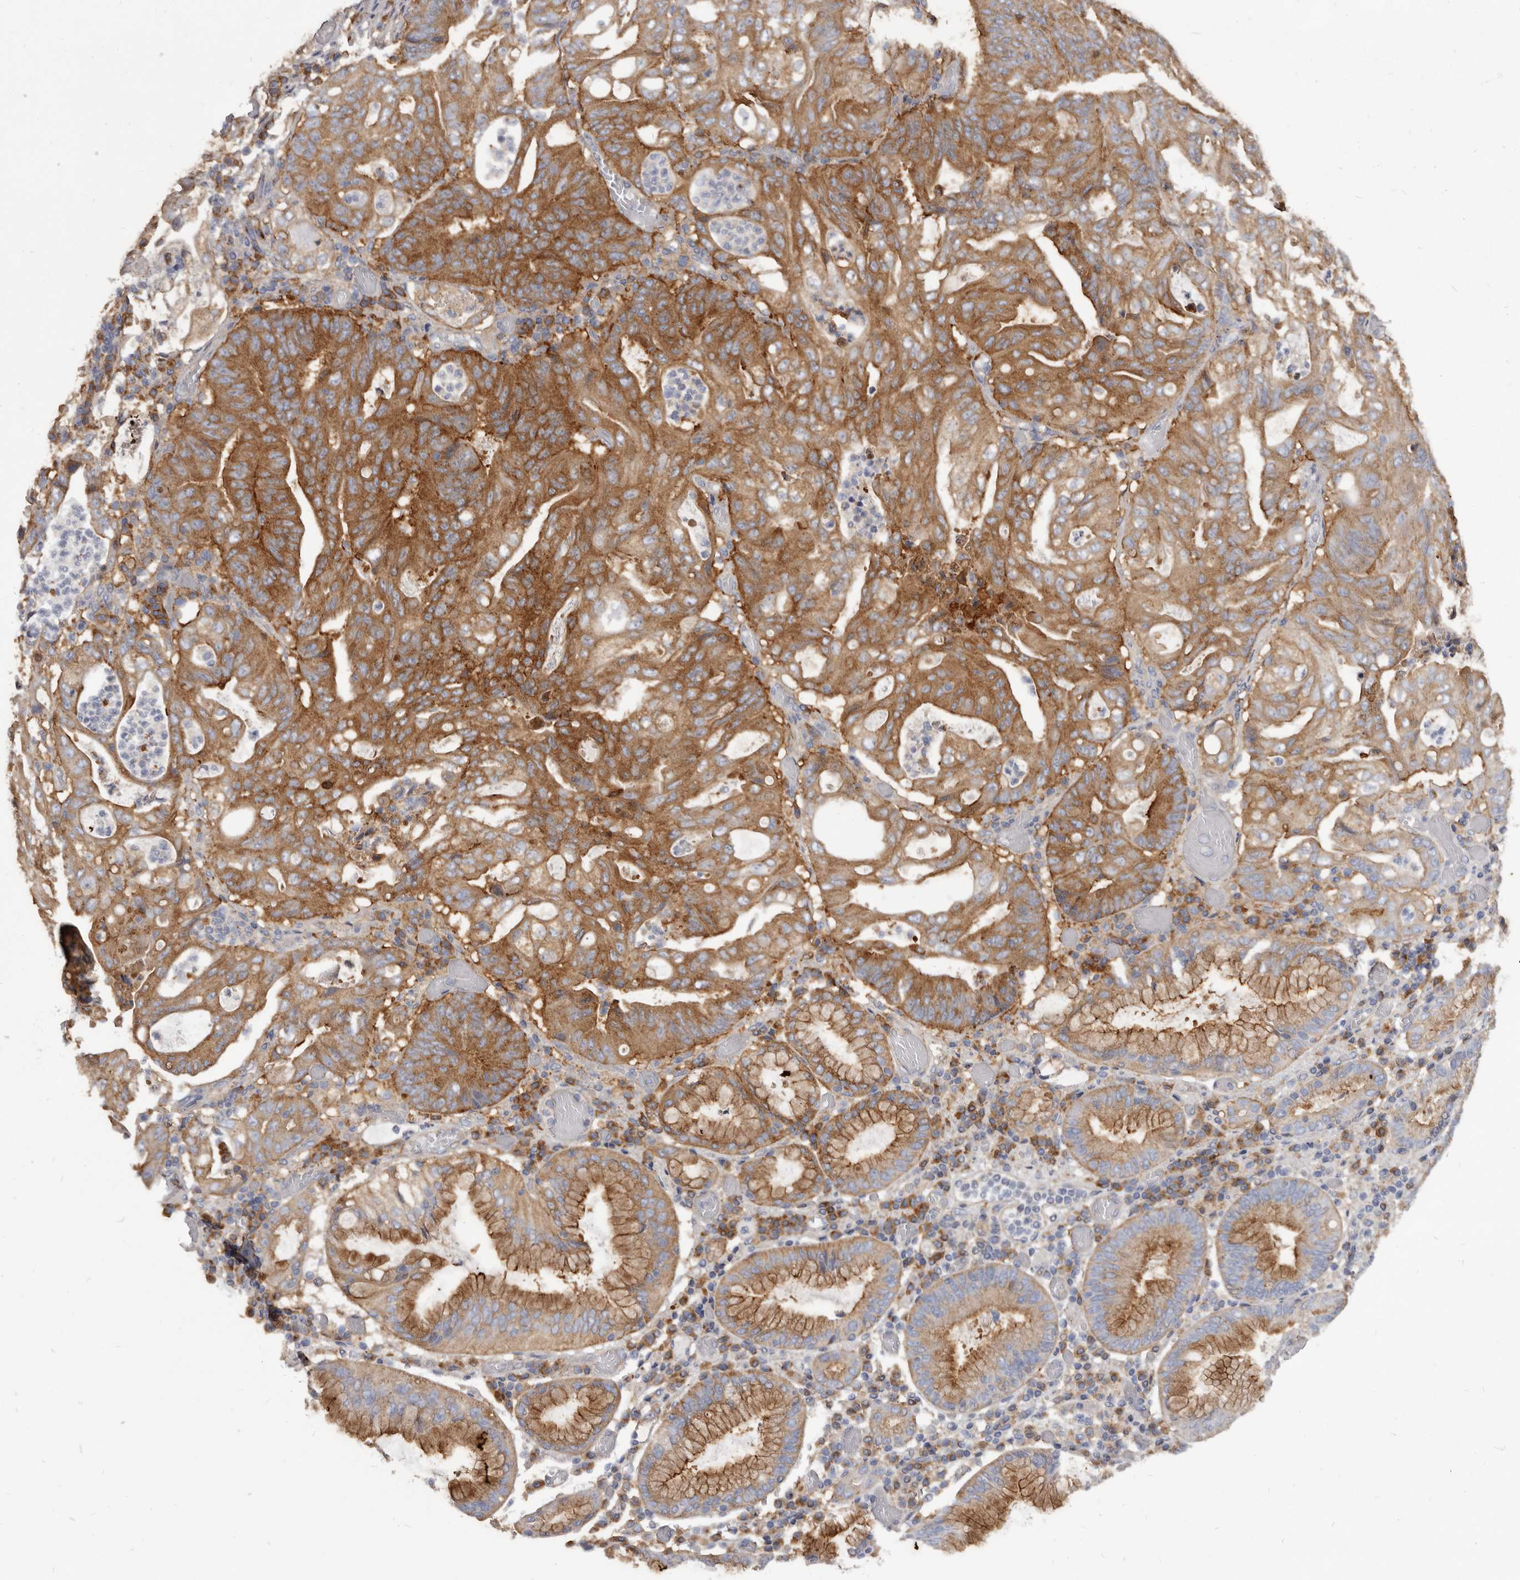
{"staining": {"intensity": "moderate", "quantity": ">75%", "location": "cytoplasmic/membranous"}, "tissue": "stomach cancer", "cell_type": "Tumor cells", "image_type": "cancer", "snomed": [{"axis": "morphology", "description": "Adenocarcinoma, NOS"}, {"axis": "topography", "description": "Stomach"}], "caption": "The photomicrograph reveals a brown stain indicating the presence of a protein in the cytoplasmic/membranous of tumor cells in stomach cancer.", "gene": "TPD52", "patient": {"sex": "female", "age": 73}}